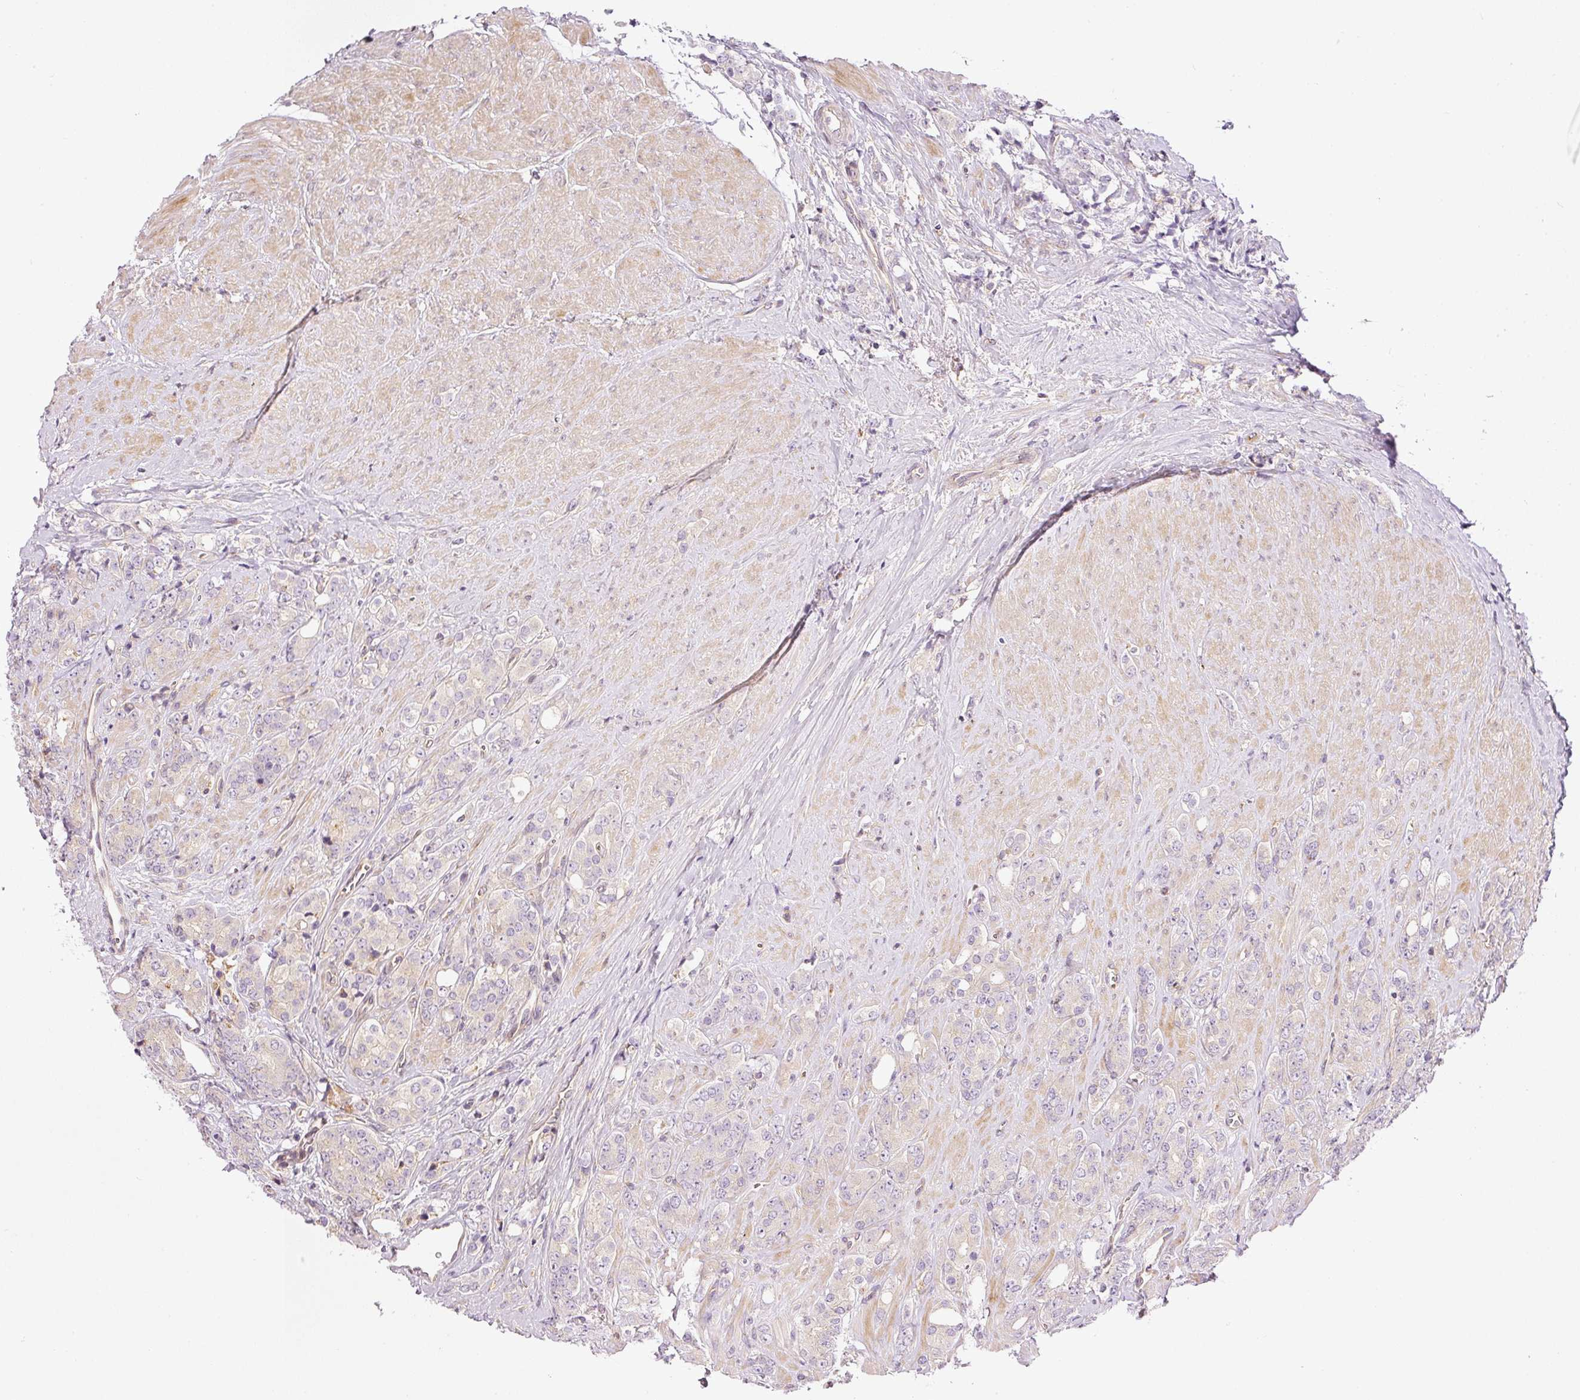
{"staining": {"intensity": "negative", "quantity": "none", "location": "none"}, "tissue": "prostate cancer", "cell_type": "Tumor cells", "image_type": "cancer", "snomed": [{"axis": "morphology", "description": "Adenocarcinoma, High grade"}, {"axis": "topography", "description": "Prostate"}], "caption": "An immunohistochemistry (IHC) micrograph of prostate cancer (high-grade adenocarcinoma) is shown. There is no staining in tumor cells of prostate cancer (high-grade adenocarcinoma).", "gene": "TBC1D2B", "patient": {"sex": "male", "age": 62}}